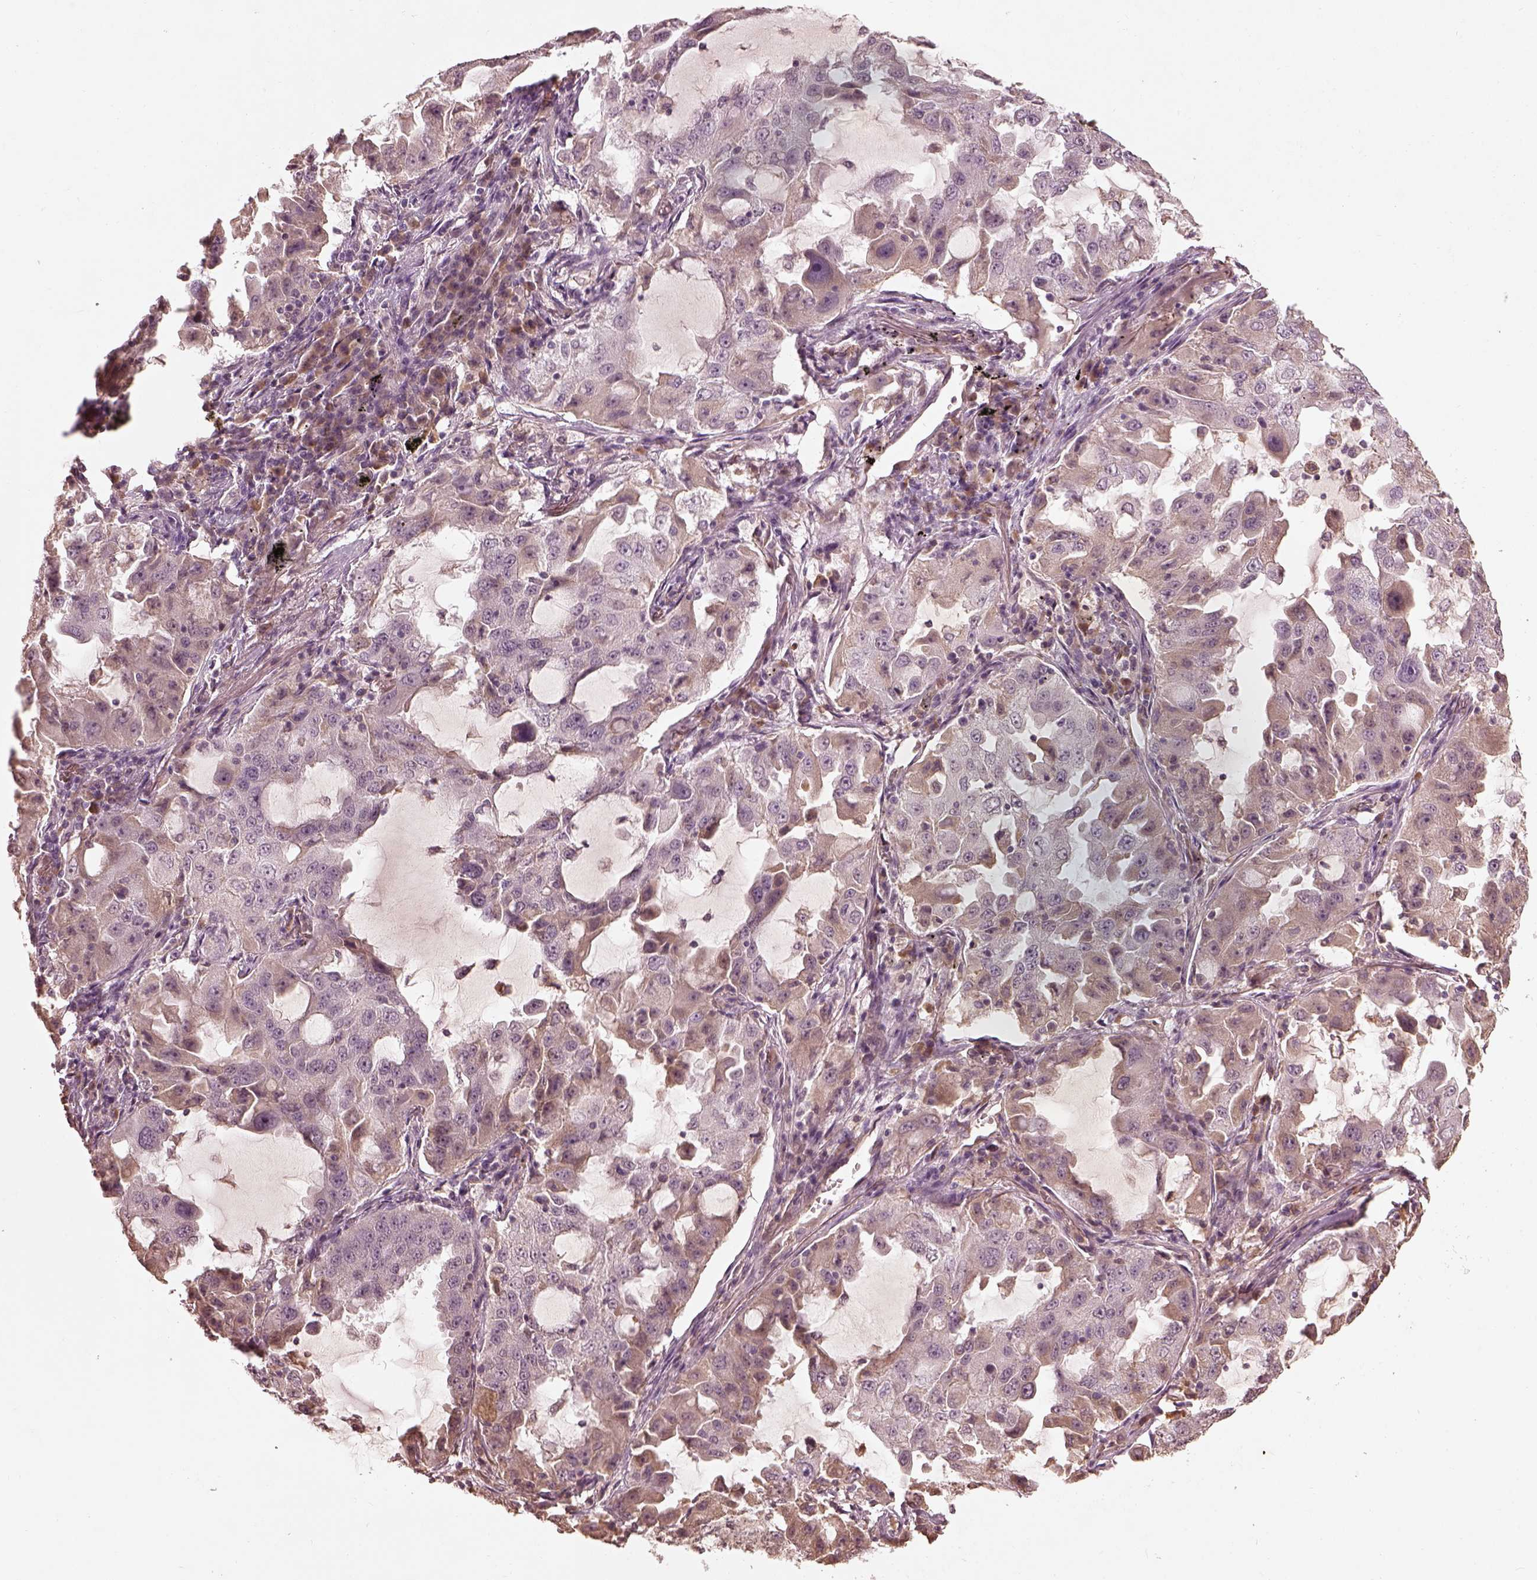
{"staining": {"intensity": "weak", "quantity": "<25%", "location": "cytoplasmic/membranous"}, "tissue": "lung cancer", "cell_type": "Tumor cells", "image_type": "cancer", "snomed": [{"axis": "morphology", "description": "Adenocarcinoma, NOS"}, {"axis": "topography", "description": "Lung"}], "caption": "A micrograph of lung cancer stained for a protein displays no brown staining in tumor cells.", "gene": "CALR3", "patient": {"sex": "female", "age": 61}}